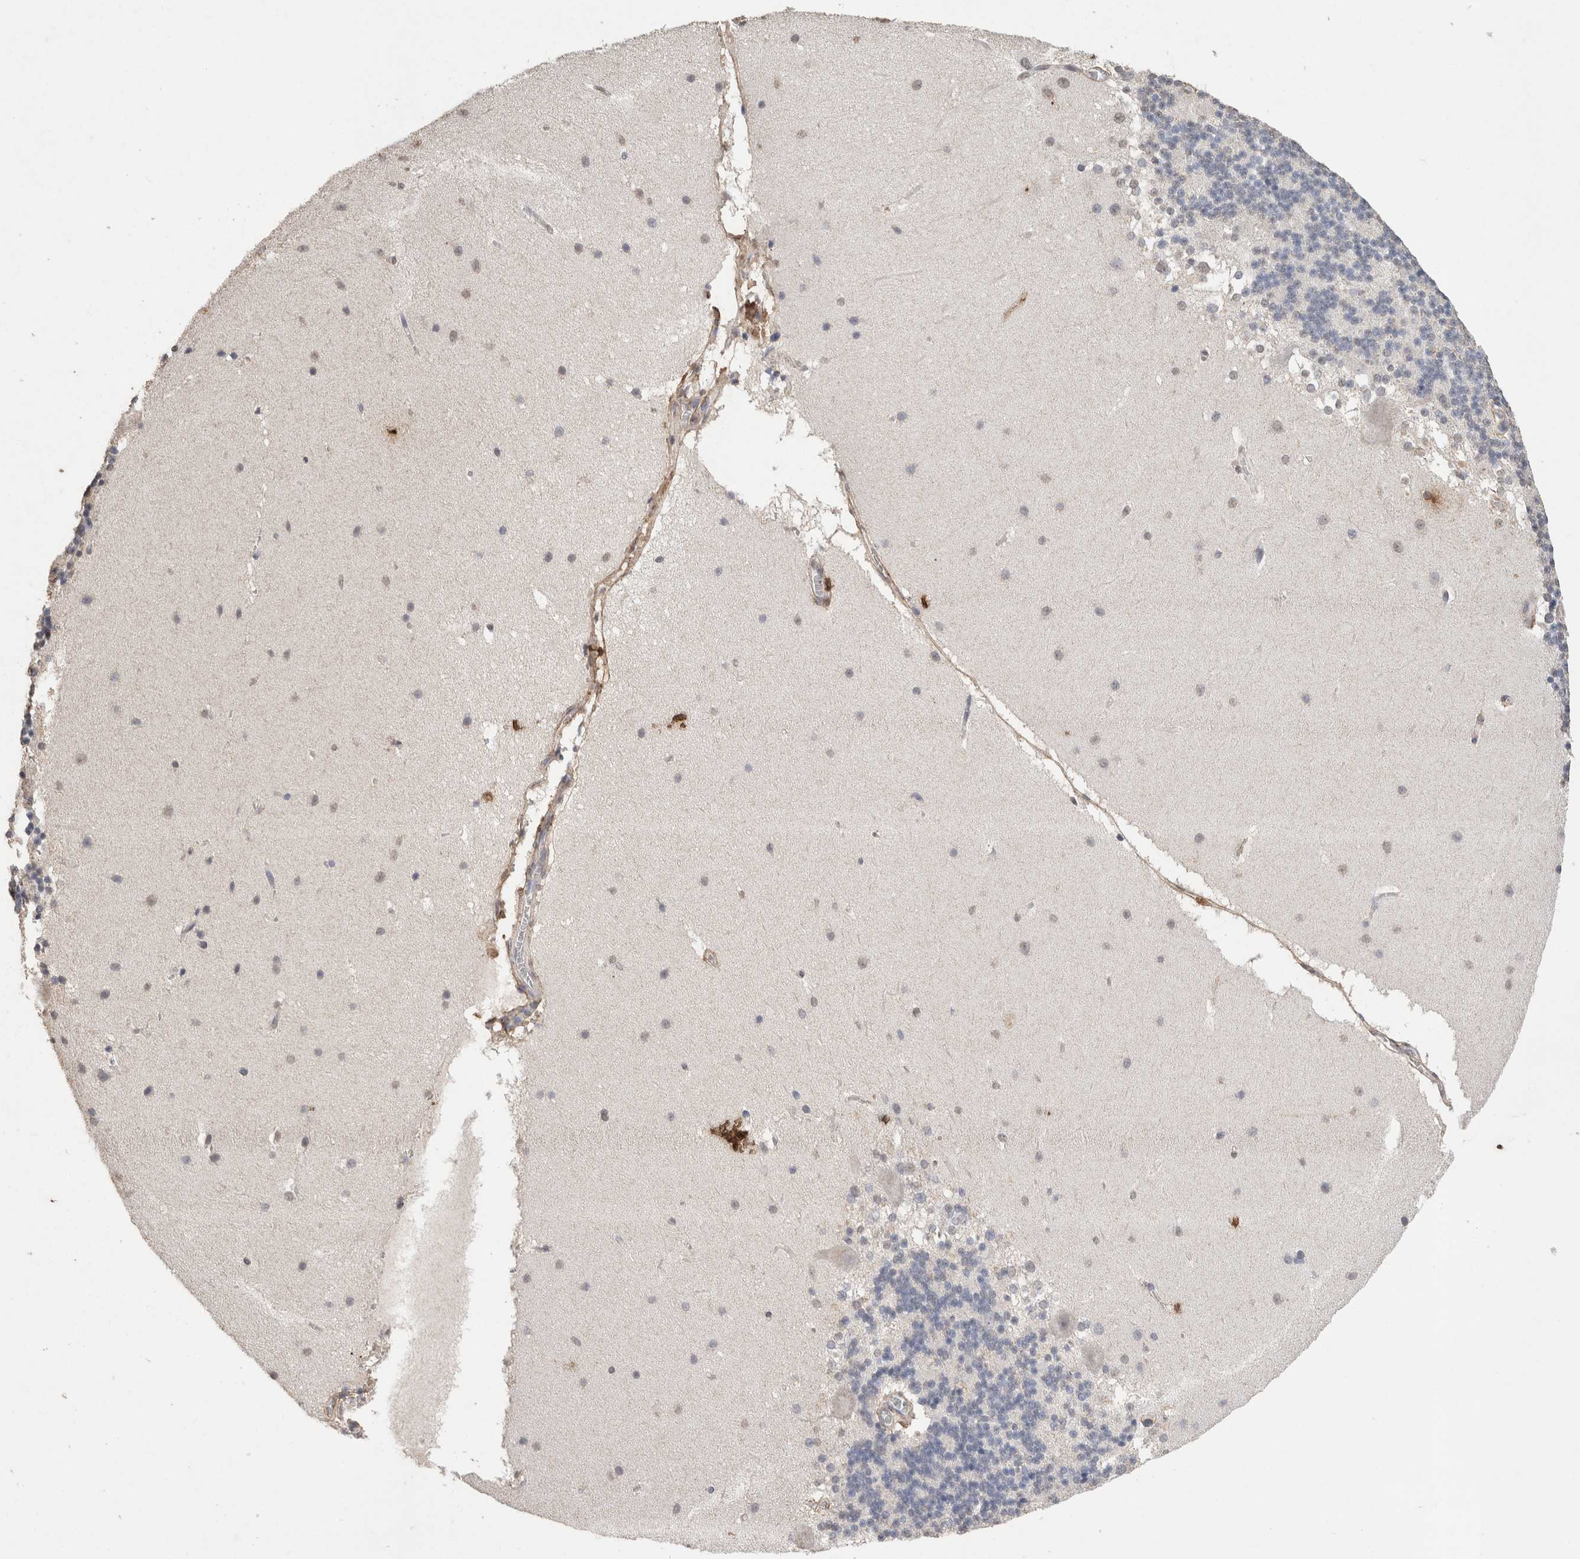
{"staining": {"intensity": "negative", "quantity": "none", "location": "none"}, "tissue": "cerebellum", "cell_type": "Cells in granular layer", "image_type": "normal", "snomed": [{"axis": "morphology", "description": "Normal tissue, NOS"}, {"axis": "topography", "description": "Cerebellum"}], "caption": "Immunohistochemistry image of unremarkable human cerebellum stained for a protein (brown), which displays no expression in cells in granular layer.", "gene": "C1QTNF5", "patient": {"sex": "female", "age": 19}}